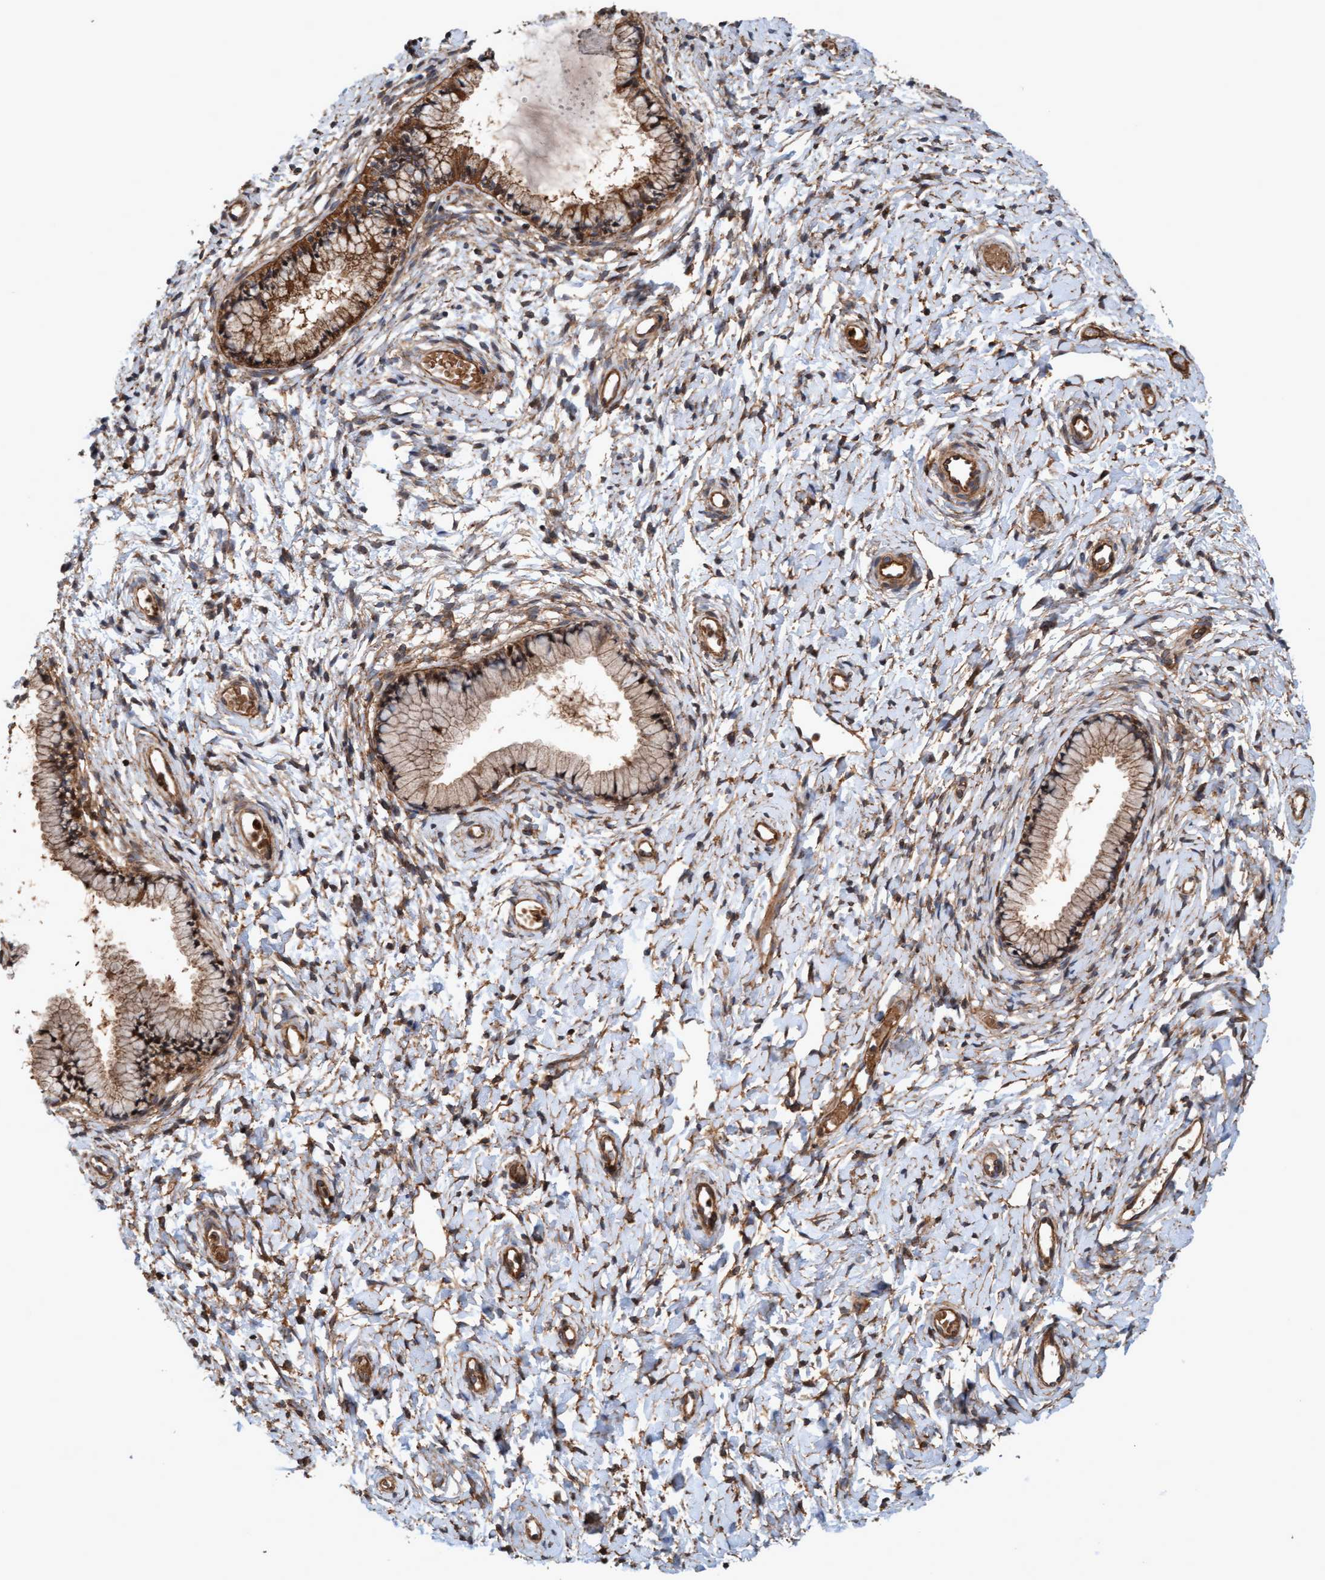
{"staining": {"intensity": "moderate", "quantity": ">75%", "location": "cytoplasmic/membranous"}, "tissue": "cervix", "cell_type": "Glandular cells", "image_type": "normal", "snomed": [{"axis": "morphology", "description": "Normal tissue, NOS"}, {"axis": "topography", "description": "Cervix"}], "caption": "Immunohistochemistry staining of benign cervix, which displays medium levels of moderate cytoplasmic/membranous staining in approximately >75% of glandular cells indicating moderate cytoplasmic/membranous protein expression. The staining was performed using DAB (3,3'-diaminobenzidine) (brown) for protein detection and nuclei were counterstained in hematoxylin (blue).", "gene": "ERAL1", "patient": {"sex": "female", "age": 72}}